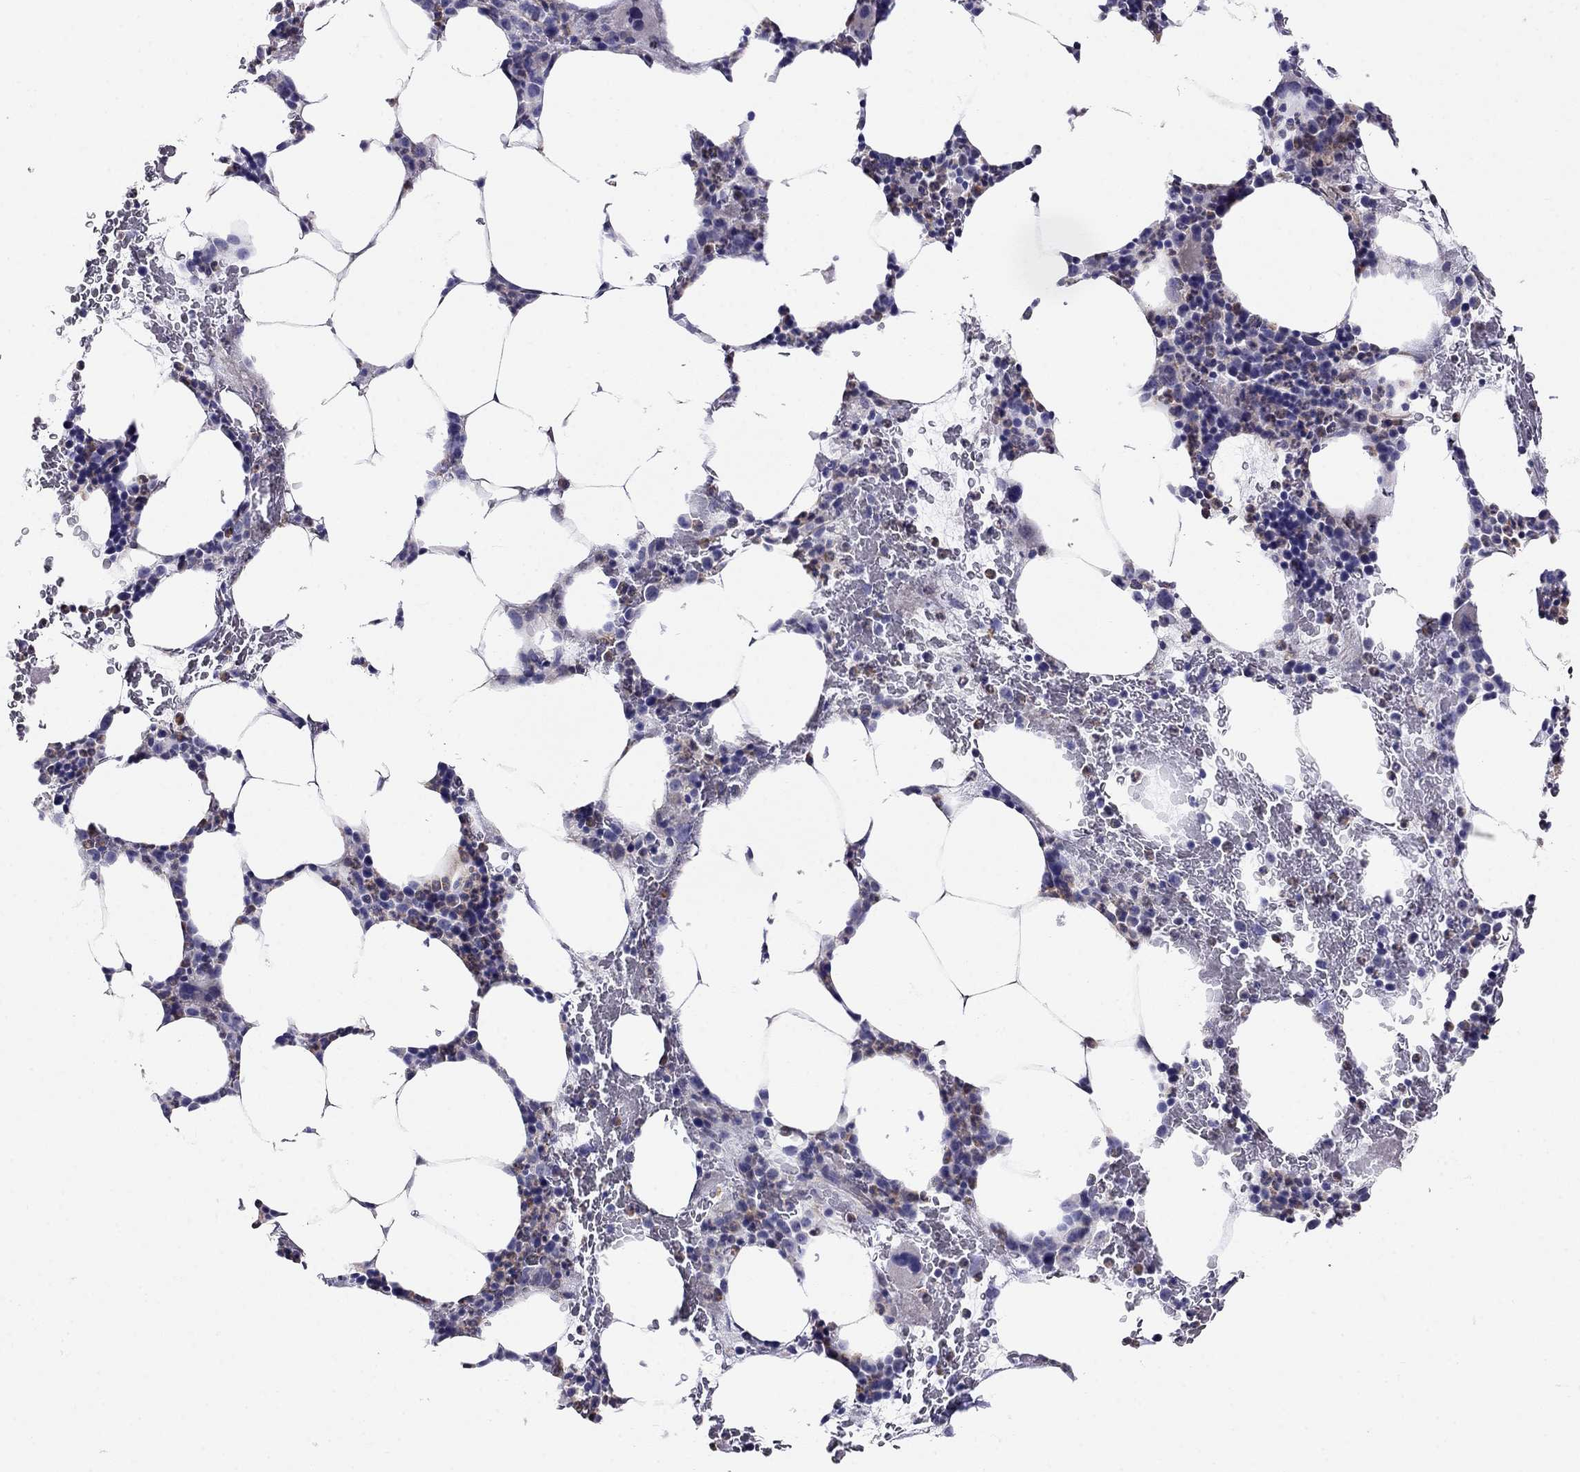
{"staining": {"intensity": "negative", "quantity": "none", "location": "none"}, "tissue": "bone marrow", "cell_type": "Hematopoietic cells", "image_type": "normal", "snomed": [{"axis": "morphology", "description": "Normal tissue, NOS"}, {"axis": "topography", "description": "Bone marrow"}], "caption": "Image shows no protein staining in hematopoietic cells of normal bone marrow. (Brightfield microscopy of DAB immunohistochemistry at high magnification).", "gene": "SPINT4", "patient": {"sex": "male", "age": 83}}